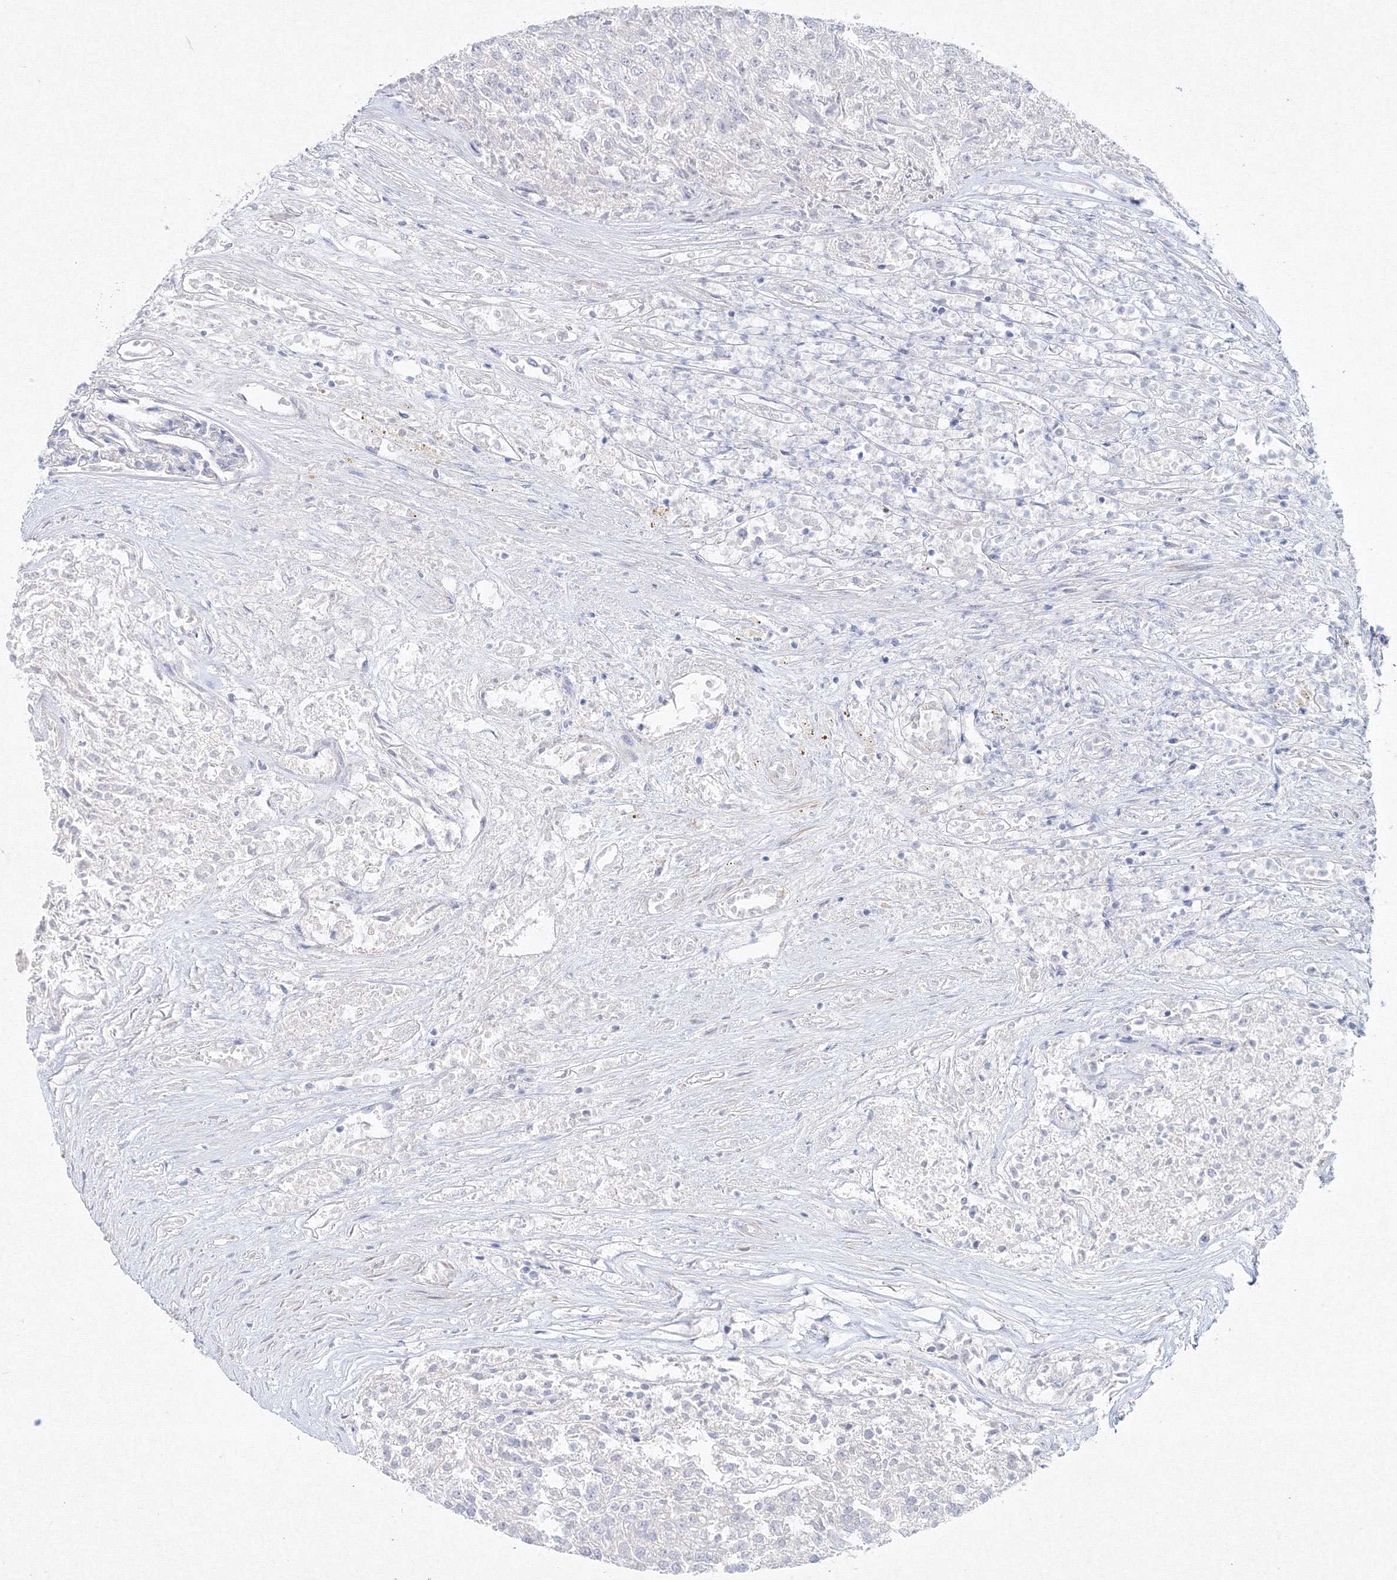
{"staining": {"intensity": "negative", "quantity": "none", "location": "none"}, "tissue": "renal cancer", "cell_type": "Tumor cells", "image_type": "cancer", "snomed": [{"axis": "morphology", "description": "Adenocarcinoma, NOS"}, {"axis": "topography", "description": "Kidney"}], "caption": "Histopathology image shows no protein positivity in tumor cells of renal cancer (adenocarcinoma) tissue.", "gene": "GCKR", "patient": {"sex": "female", "age": 54}}